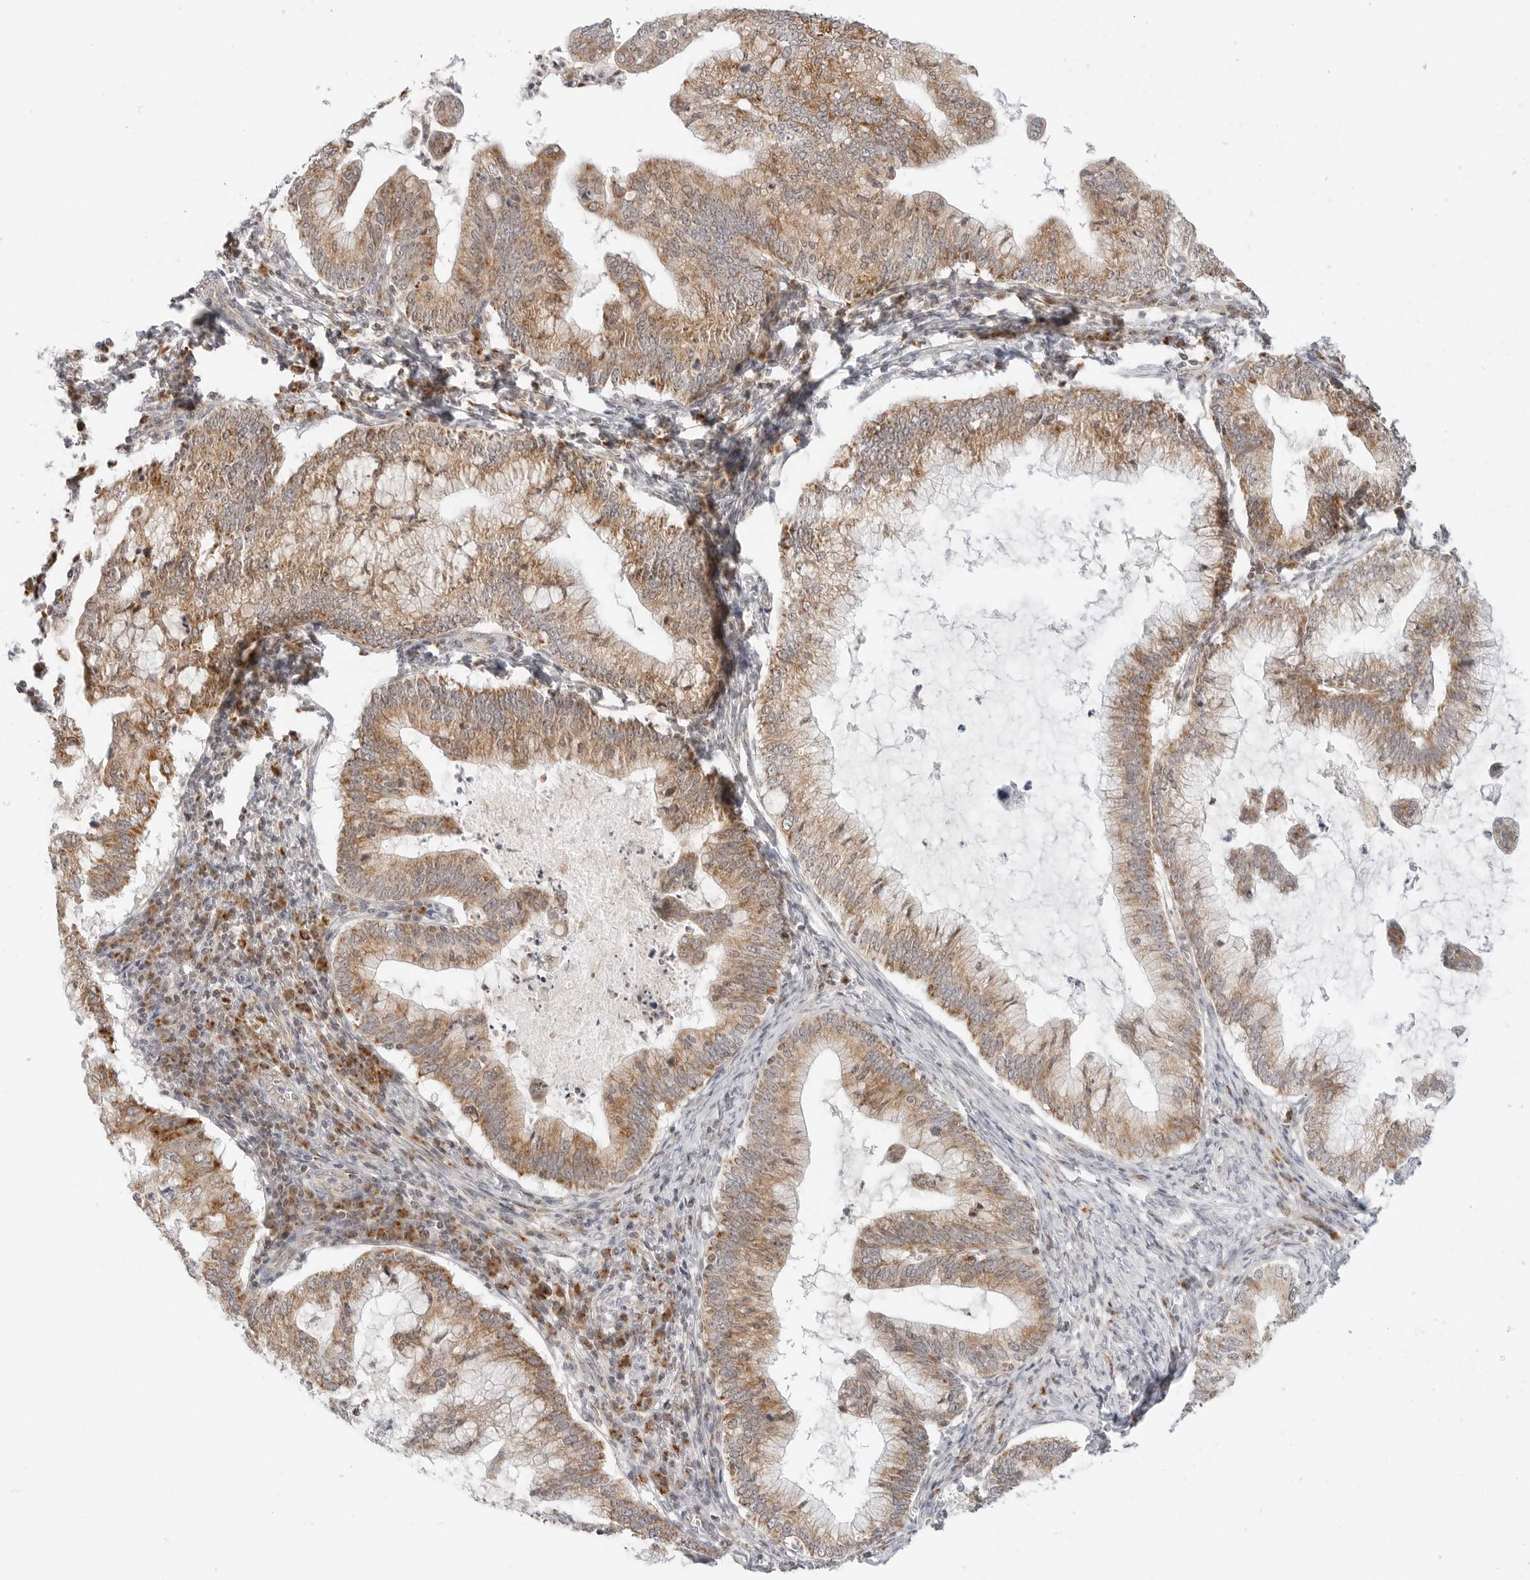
{"staining": {"intensity": "moderate", "quantity": ">75%", "location": "cytoplasmic/membranous"}, "tissue": "cervical cancer", "cell_type": "Tumor cells", "image_type": "cancer", "snomed": [{"axis": "morphology", "description": "Adenocarcinoma, NOS"}, {"axis": "topography", "description": "Cervix"}], "caption": "Brown immunohistochemical staining in cervical cancer (adenocarcinoma) exhibits moderate cytoplasmic/membranous positivity in about >75% of tumor cells.", "gene": "DYRK4", "patient": {"sex": "female", "age": 36}}